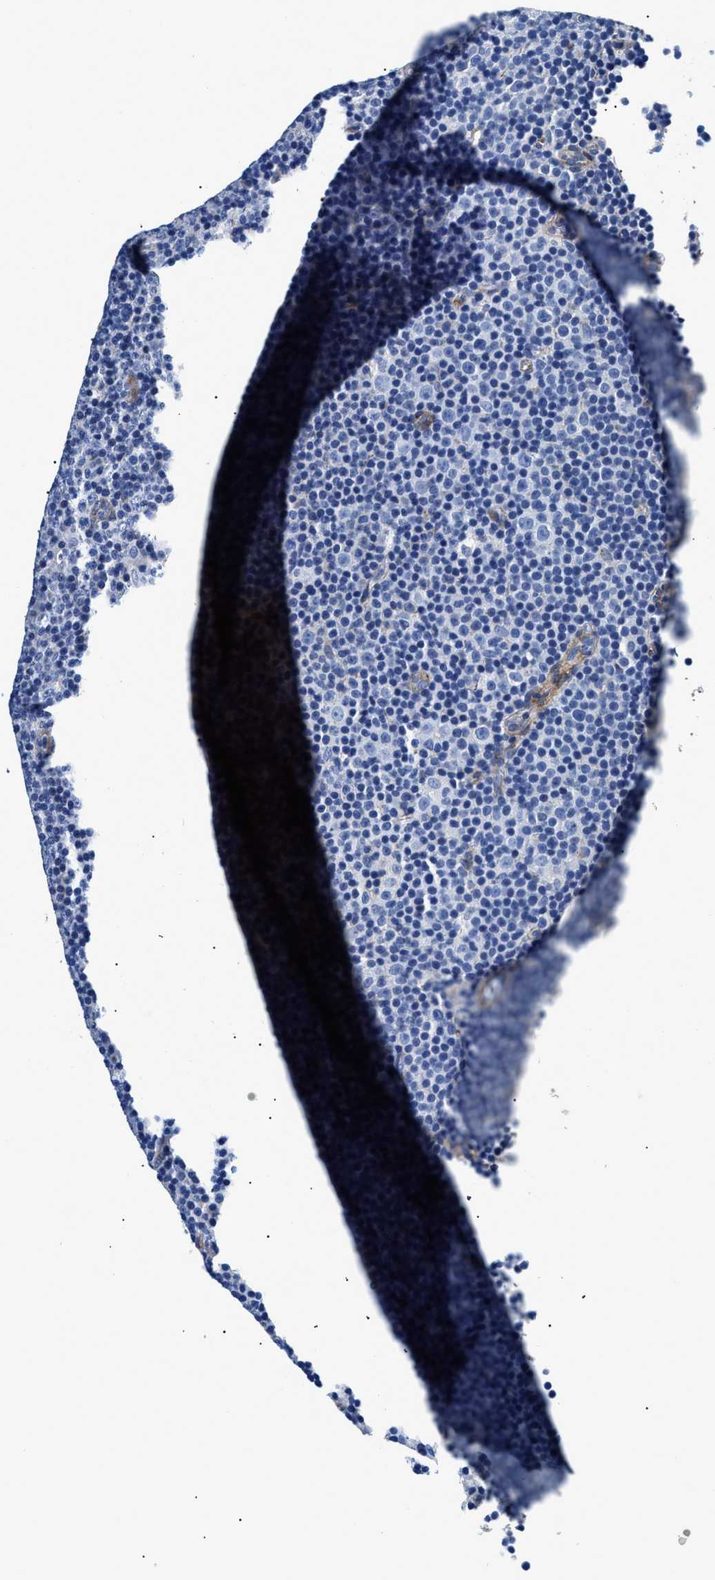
{"staining": {"intensity": "negative", "quantity": "none", "location": "none"}, "tissue": "lymphoma", "cell_type": "Tumor cells", "image_type": "cancer", "snomed": [{"axis": "morphology", "description": "Malignant lymphoma, non-Hodgkin's type, Low grade"}, {"axis": "topography", "description": "Lymph node"}], "caption": "The immunohistochemistry photomicrograph has no significant staining in tumor cells of lymphoma tissue.", "gene": "DAG1", "patient": {"sex": "female", "age": 67}}